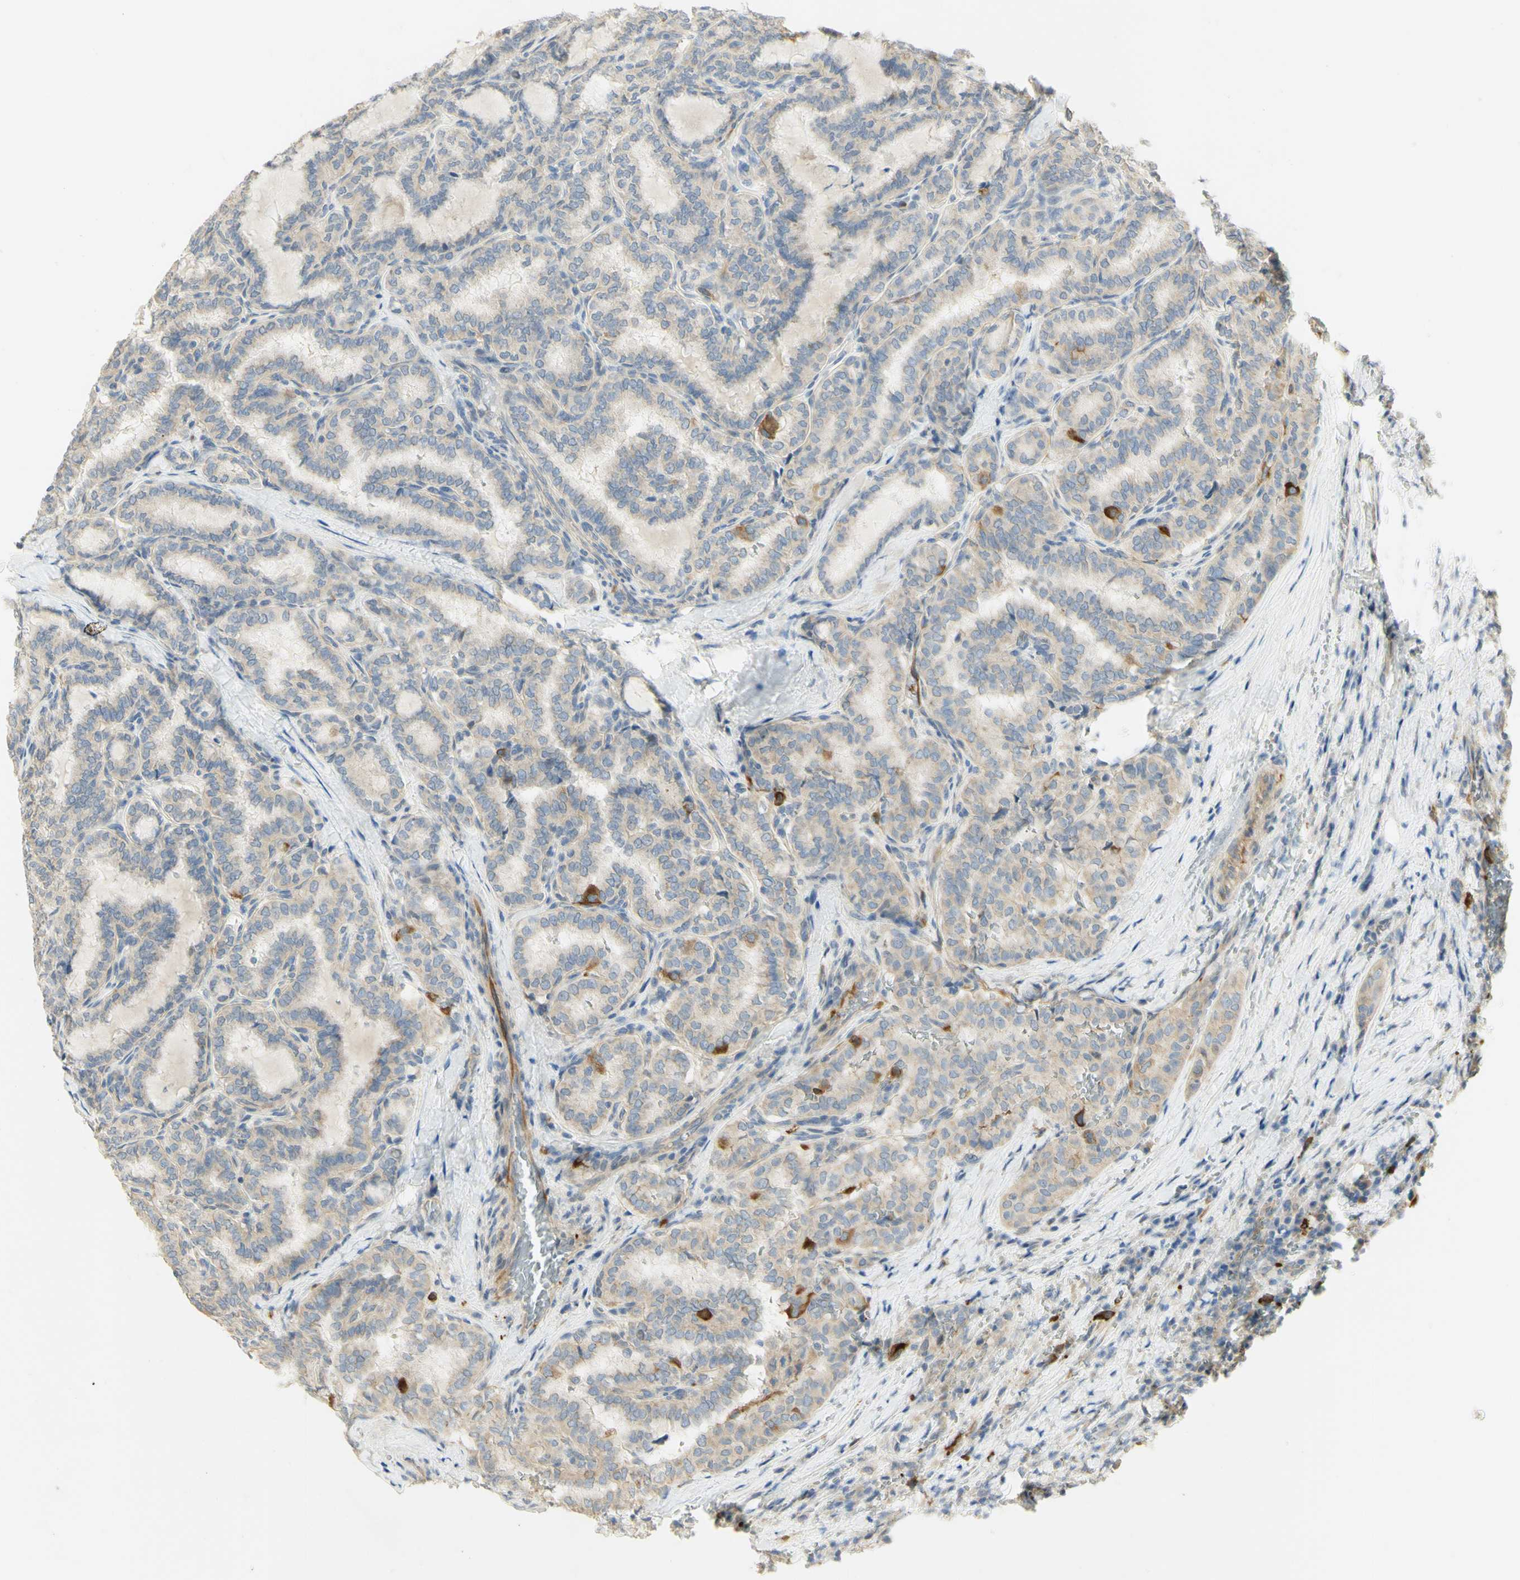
{"staining": {"intensity": "strong", "quantity": "<25%", "location": "cytoplasmic/membranous"}, "tissue": "thyroid cancer", "cell_type": "Tumor cells", "image_type": "cancer", "snomed": [{"axis": "morphology", "description": "Normal tissue, NOS"}, {"axis": "morphology", "description": "Papillary adenocarcinoma, NOS"}, {"axis": "topography", "description": "Thyroid gland"}], "caption": "A micrograph of papillary adenocarcinoma (thyroid) stained for a protein reveals strong cytoplasmic/membranous brown staining in tumor cells. Nuclei are stained in blue.", "gene": "KIF11", "patient": {"sex": "female", "age": 30}}